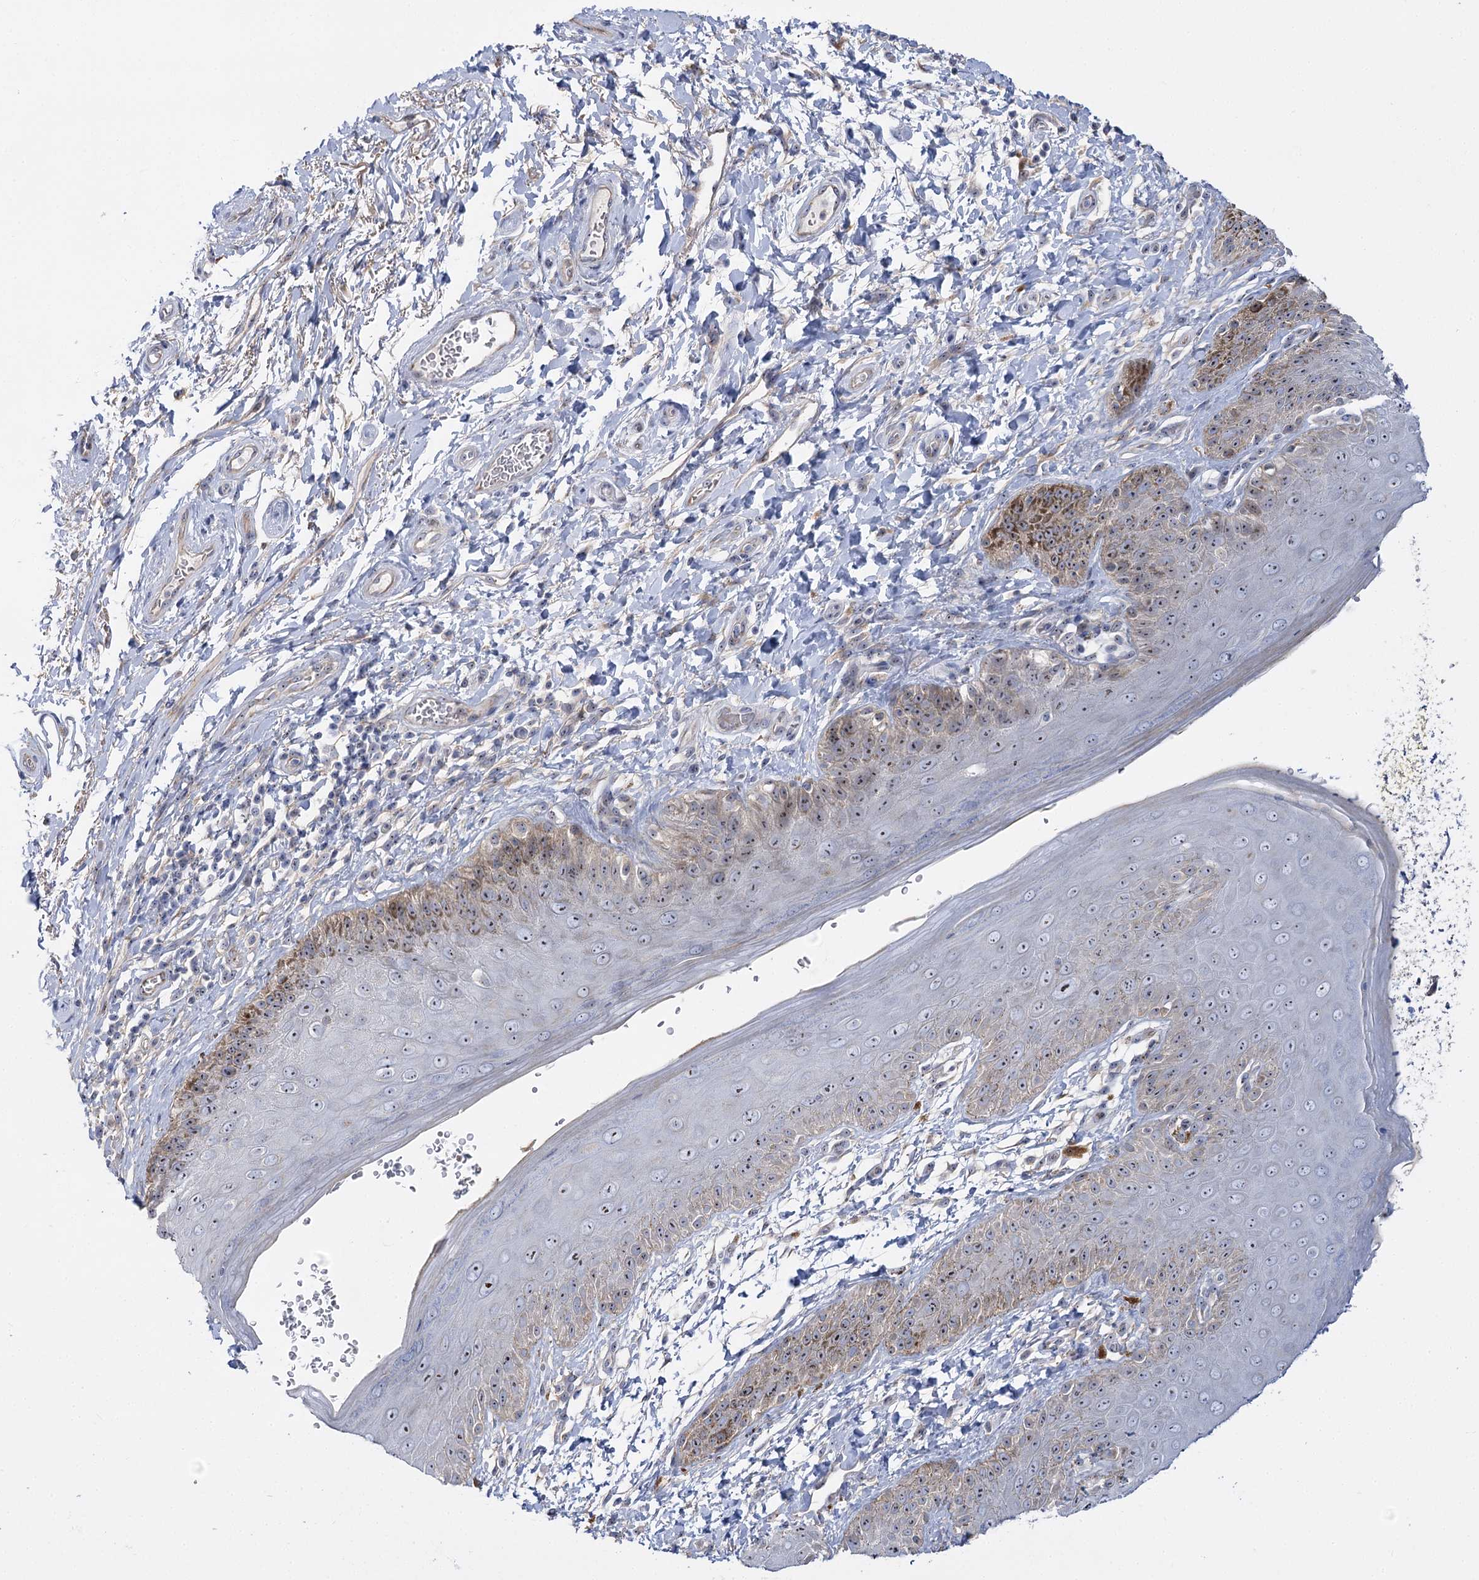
{"staining": {"intensity": "moderate", "quantity": "25%-75%", "location": "cytoplasmic/membranous,nuclear"}, "tissue": "skin", "cell_type": "Epidermal cells", "image_type": "normal", "snomed": [{"axis": "morphology", "description": "Normal tissue, NOS"}, {"axis": "topography", "description": "Anal"}], "caption": "Immunohistochemical staining of benign human skin displays moderate cytoplasmic/membranous,nuclear protein staining in approximately 25%-75% of epidermal cells. (Stains: DAB in brown, nuclei in blue, Microscopy: brightfield microscopy at high magnification).", "gene": "SUOX", "patient": {"sex": "male", "age": 44}}